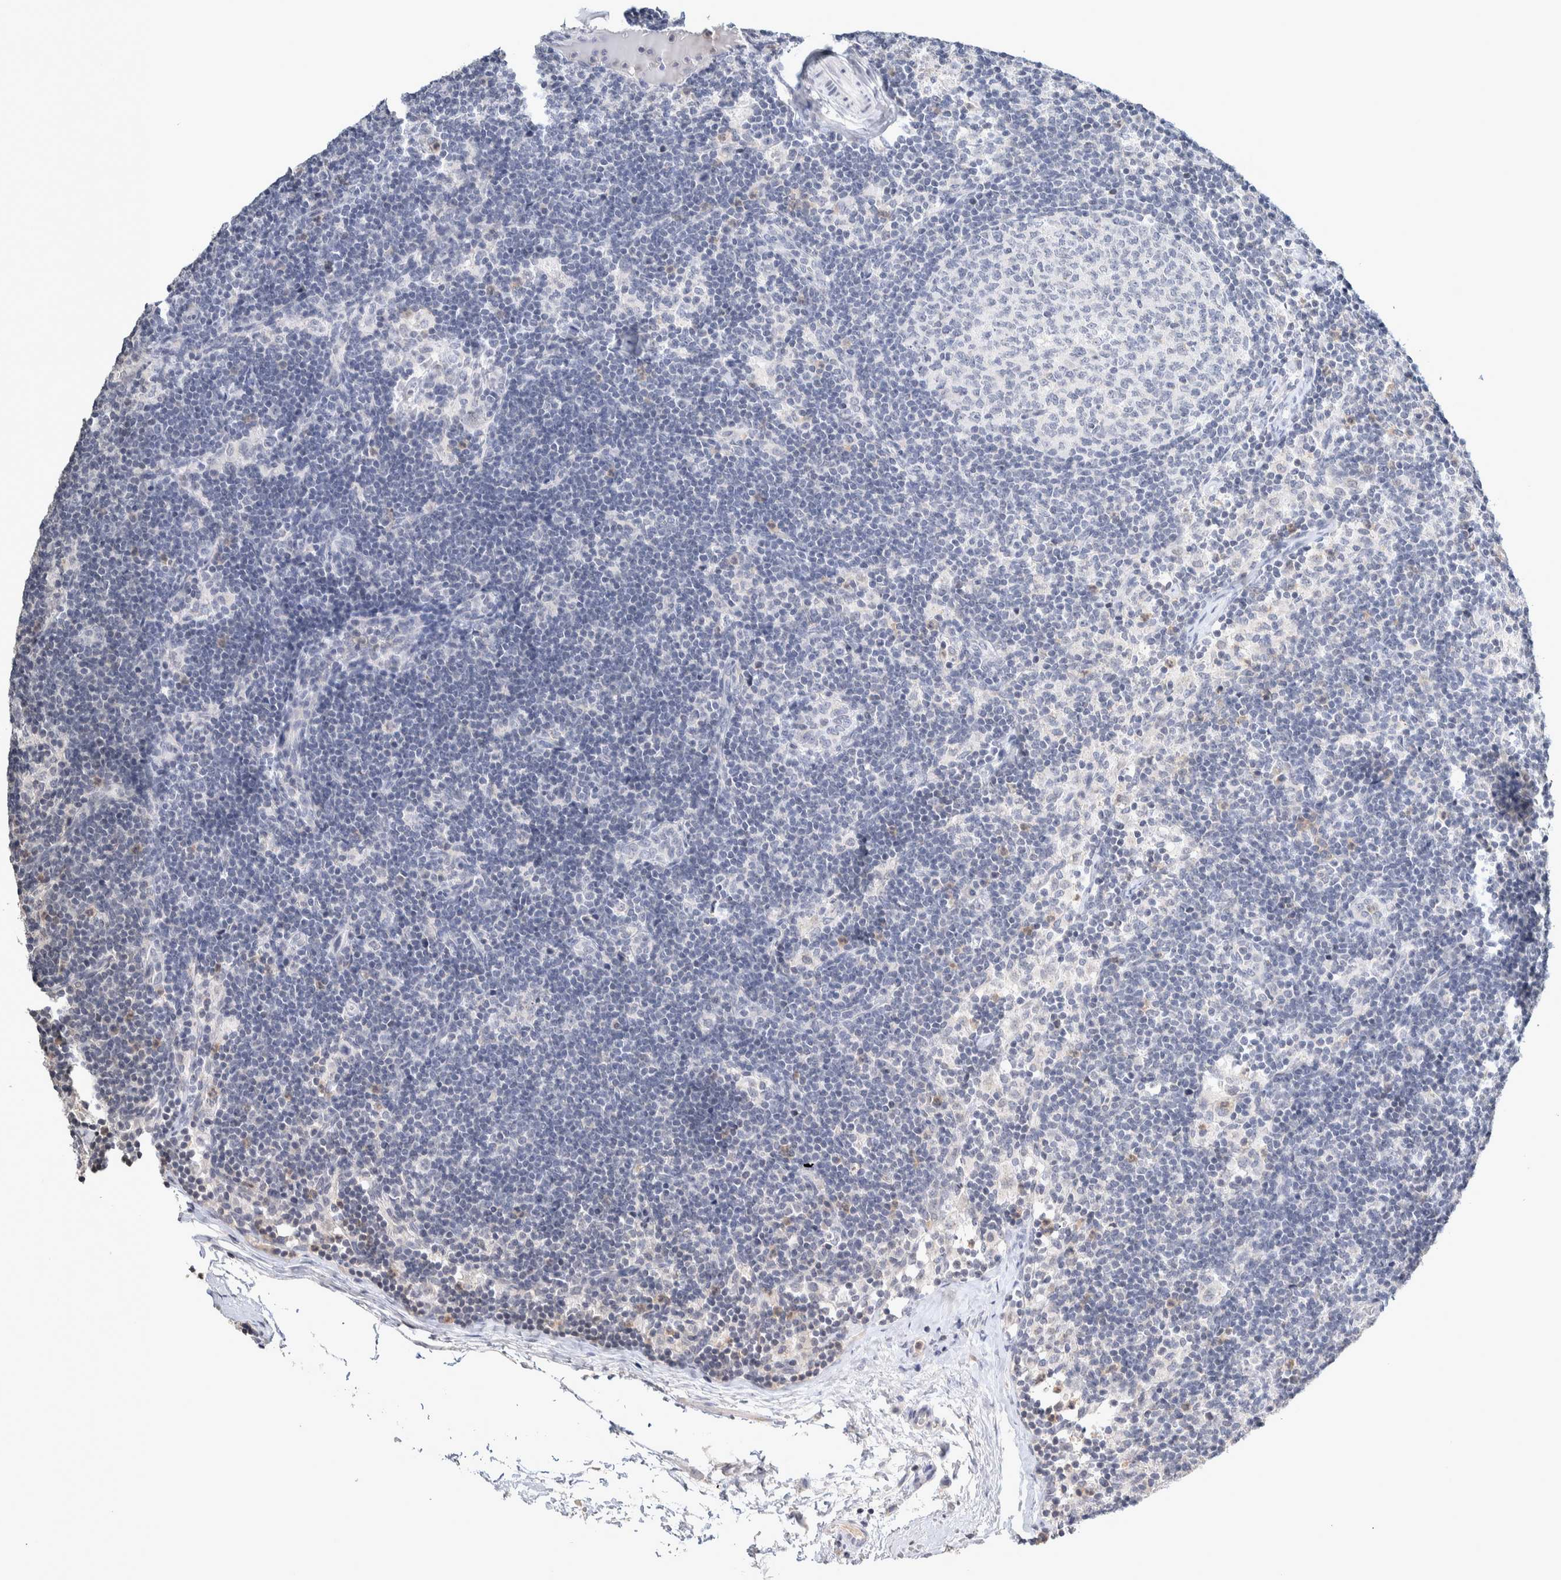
{"staining": {"intensity": "negative", "quantity": "none", "location": "none"}, "tissue": "lymph node", "cell_type": "Germinal center cells", "image_type": "normal", "snomed": [{"axis": "morphology", "description": "Normal tissue, NOS"}, {"axis": "topography", "description": "Lymph node"}], "caption": "Immunohistochemistry micrograph of normal lymph node: lymph node stained with DAB (3,3'-diaminobenzidine) shows no significant protein staining in germinal center cells. Brightfield microscopy of immunohistochemistry stained with DAB (brown) and hematoxylin (blue), captured at high magnification.", "gene": "CRAT", "patient": {"sex": "female", "age": 22}}